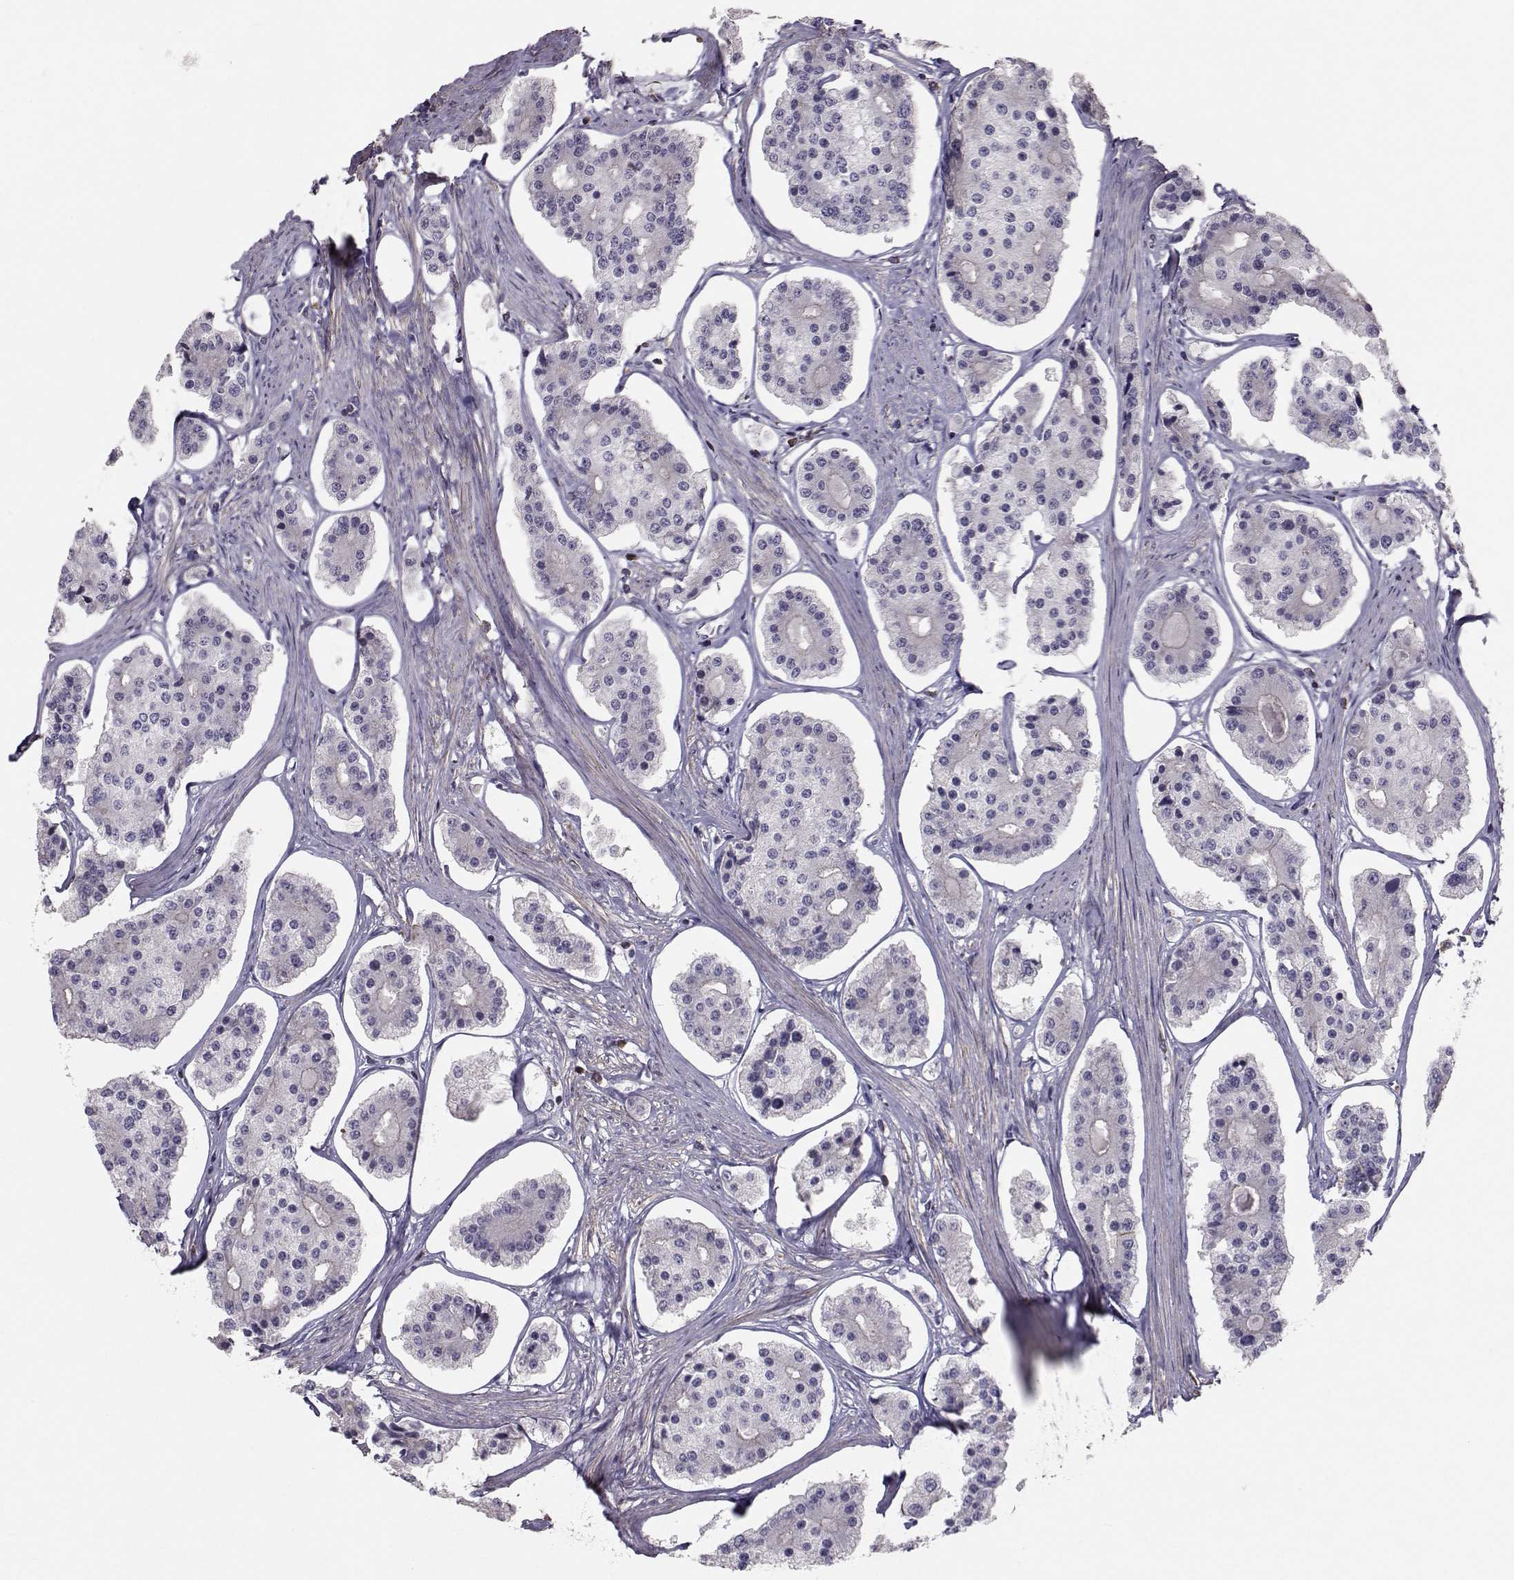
{"staining": {"intensity": "negative", "quantity": "none", "location": "none"}, "tissue": "carcinoid", "cell_type": "Tumor cells", "image_type": "cancer", "snomed": [{"axis": "morphology", "description": "Carcinoid, malignant, NOS"}, {"axis": "topography", "description": "Small intestine"}], "caption": "Immunohistochemistry of human carcinoid displays no expression in tumor cells.", "gene": "GARIN3", "patient": {"sex": "female", "age": 65}}